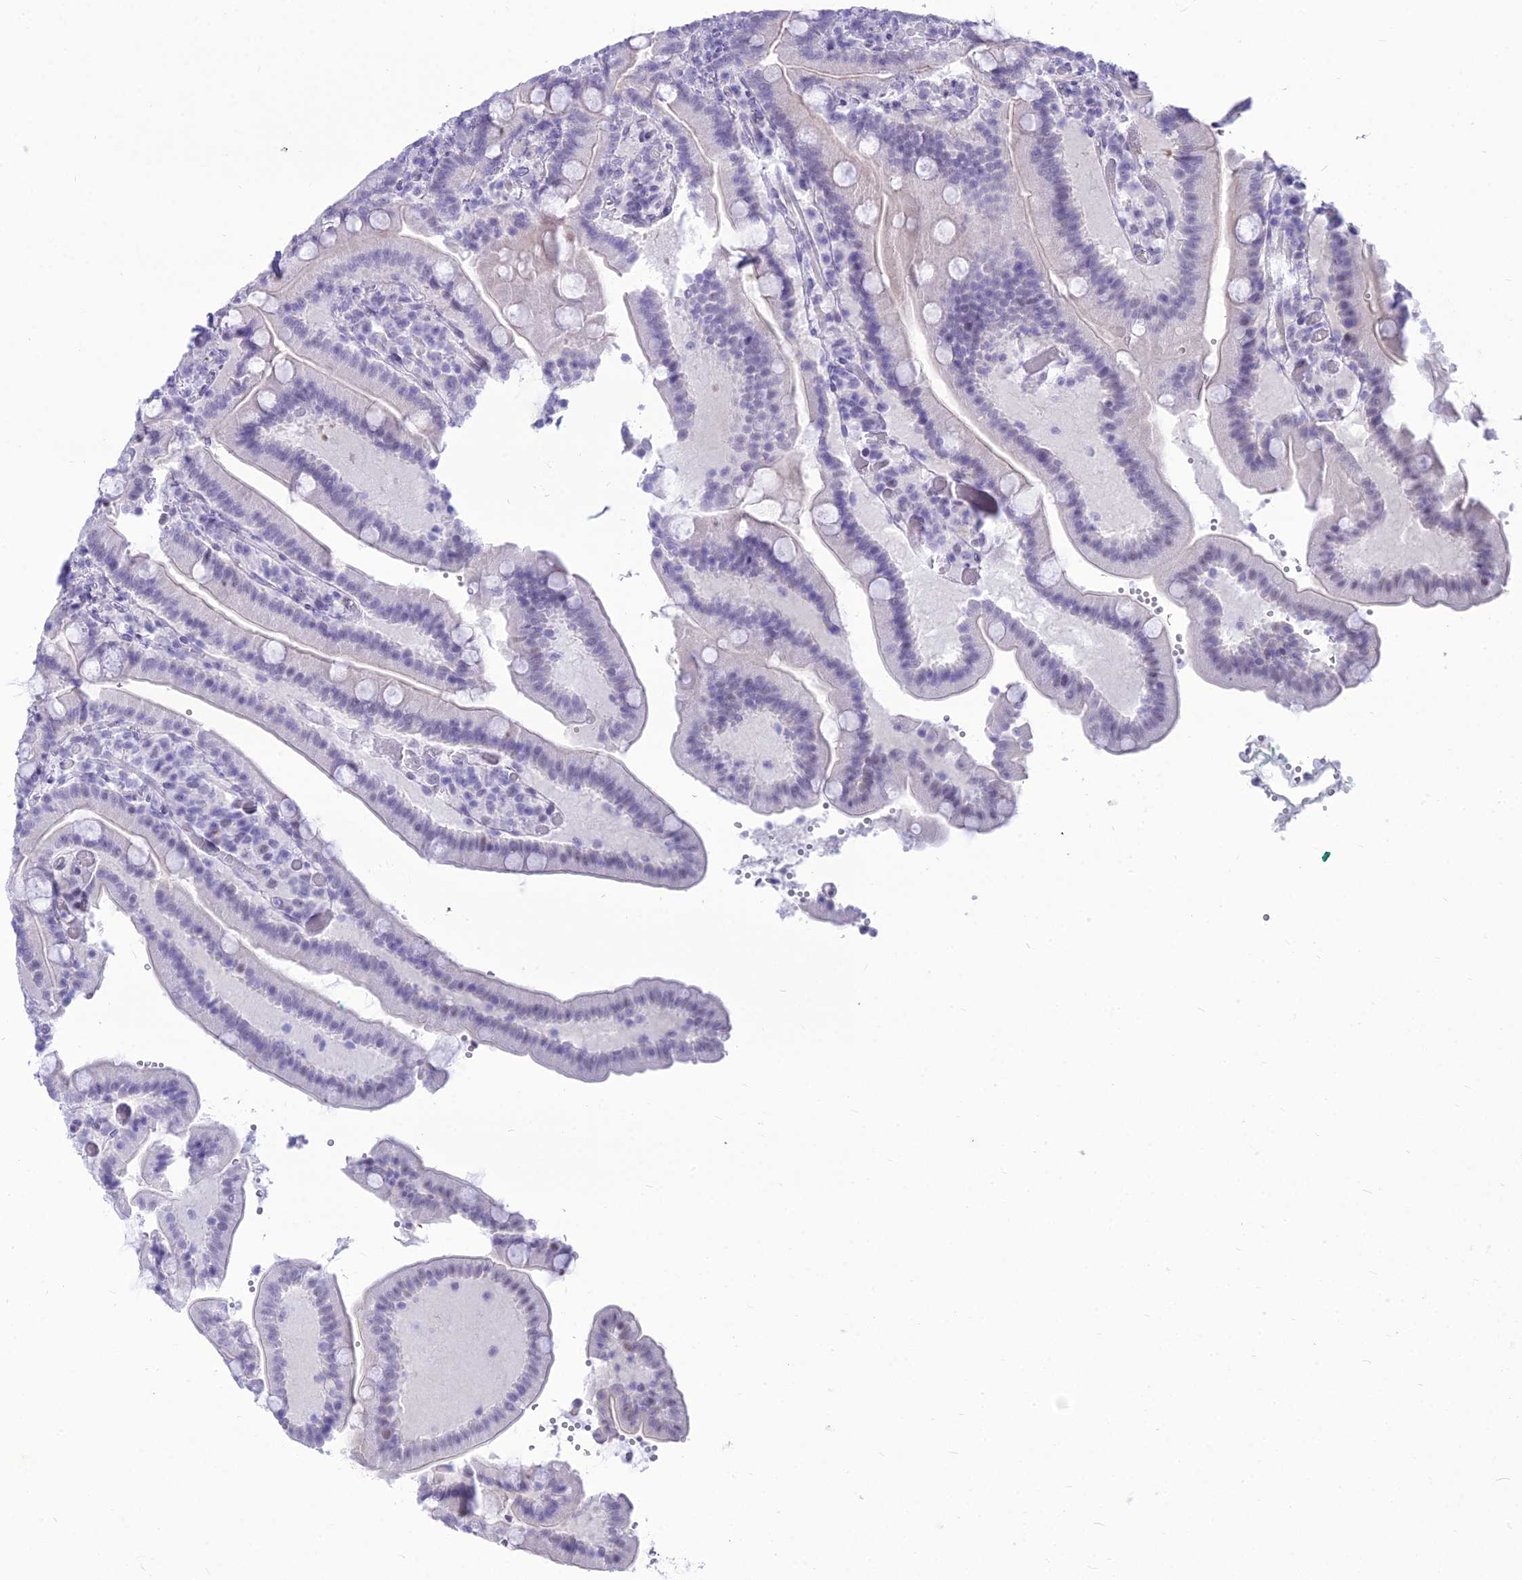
{"staining": {"intensity": "negative", "quantity": "none", "location": "none"}, "tissue": "duodenum", "cell_type": "Glandular cells", "image_type": "normal", "snomed": [{"axis": "morphology", "description": "Normal tissue, NOS"}, {"axis": "topography", "description": "Duodenum"}], "caption": "This histopathology image is of benign duodenum stained with IHC to label a protein in brown with the nuclei are counter-stained blue. There is no expression in glandular cells.", "gene": "DHX40", "patient": {"sex": "female", "age": 62}}